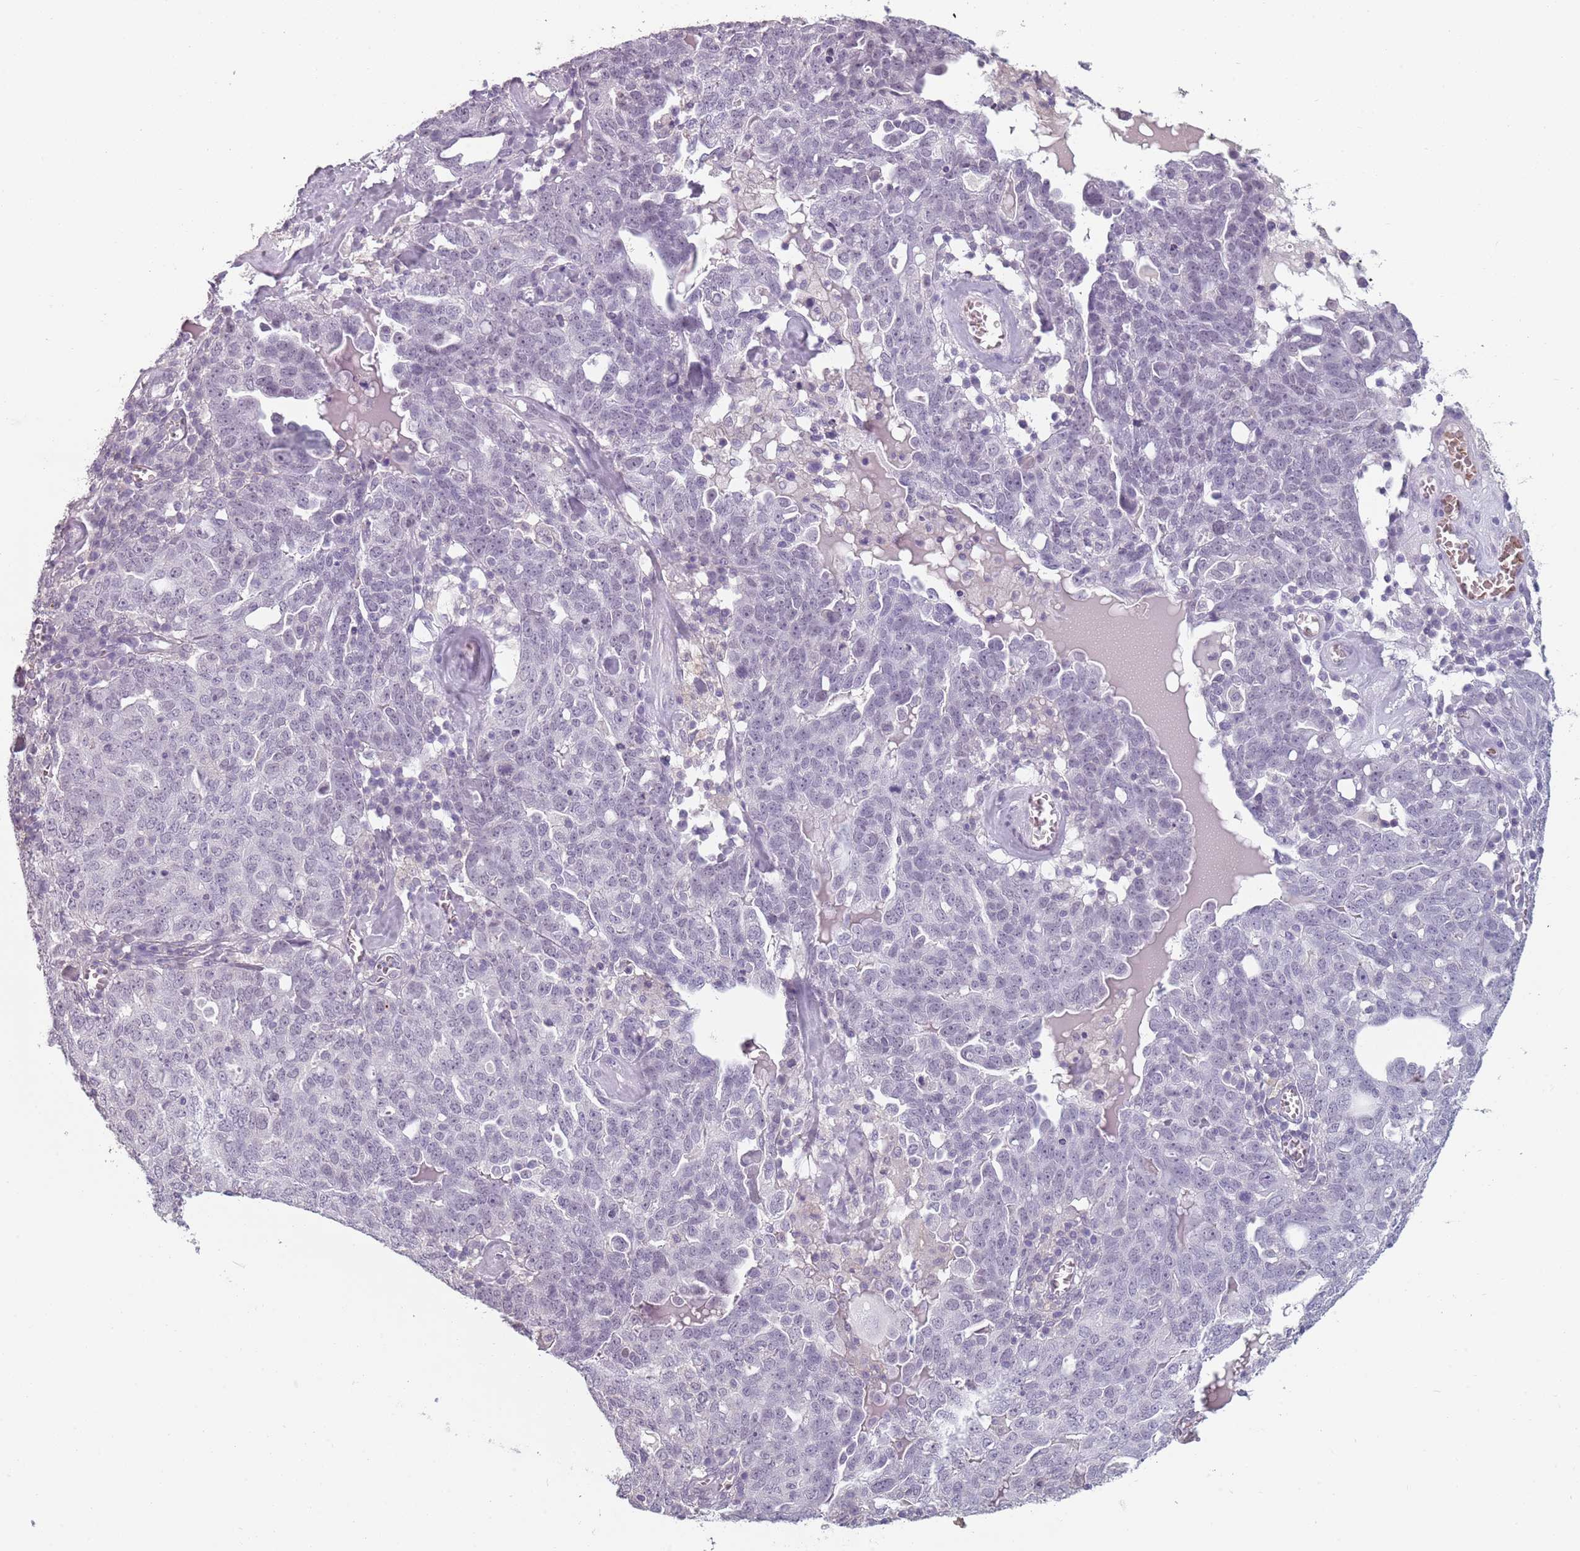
{"staining": {"intensity": "negative", "quantity": "none", "location": "none"}, "tissue": "ovarian cancer", "cell_type": "Tumor cells", "image_type": "cancer", "snomed": [{"axis": "morphology", "description": "Carcinoma, endometroid"}, {"axis": "topography", "description": "Ovary"}], "caption": "A photomicrograph of human ovarian endometroid carcinoma is negative for staining in tumor cells. (Immunohistochemistry, brightfield microscopy, high magnification).", "gene": "PIEZO1", "patient": {"sex": "female", "age": 62}}